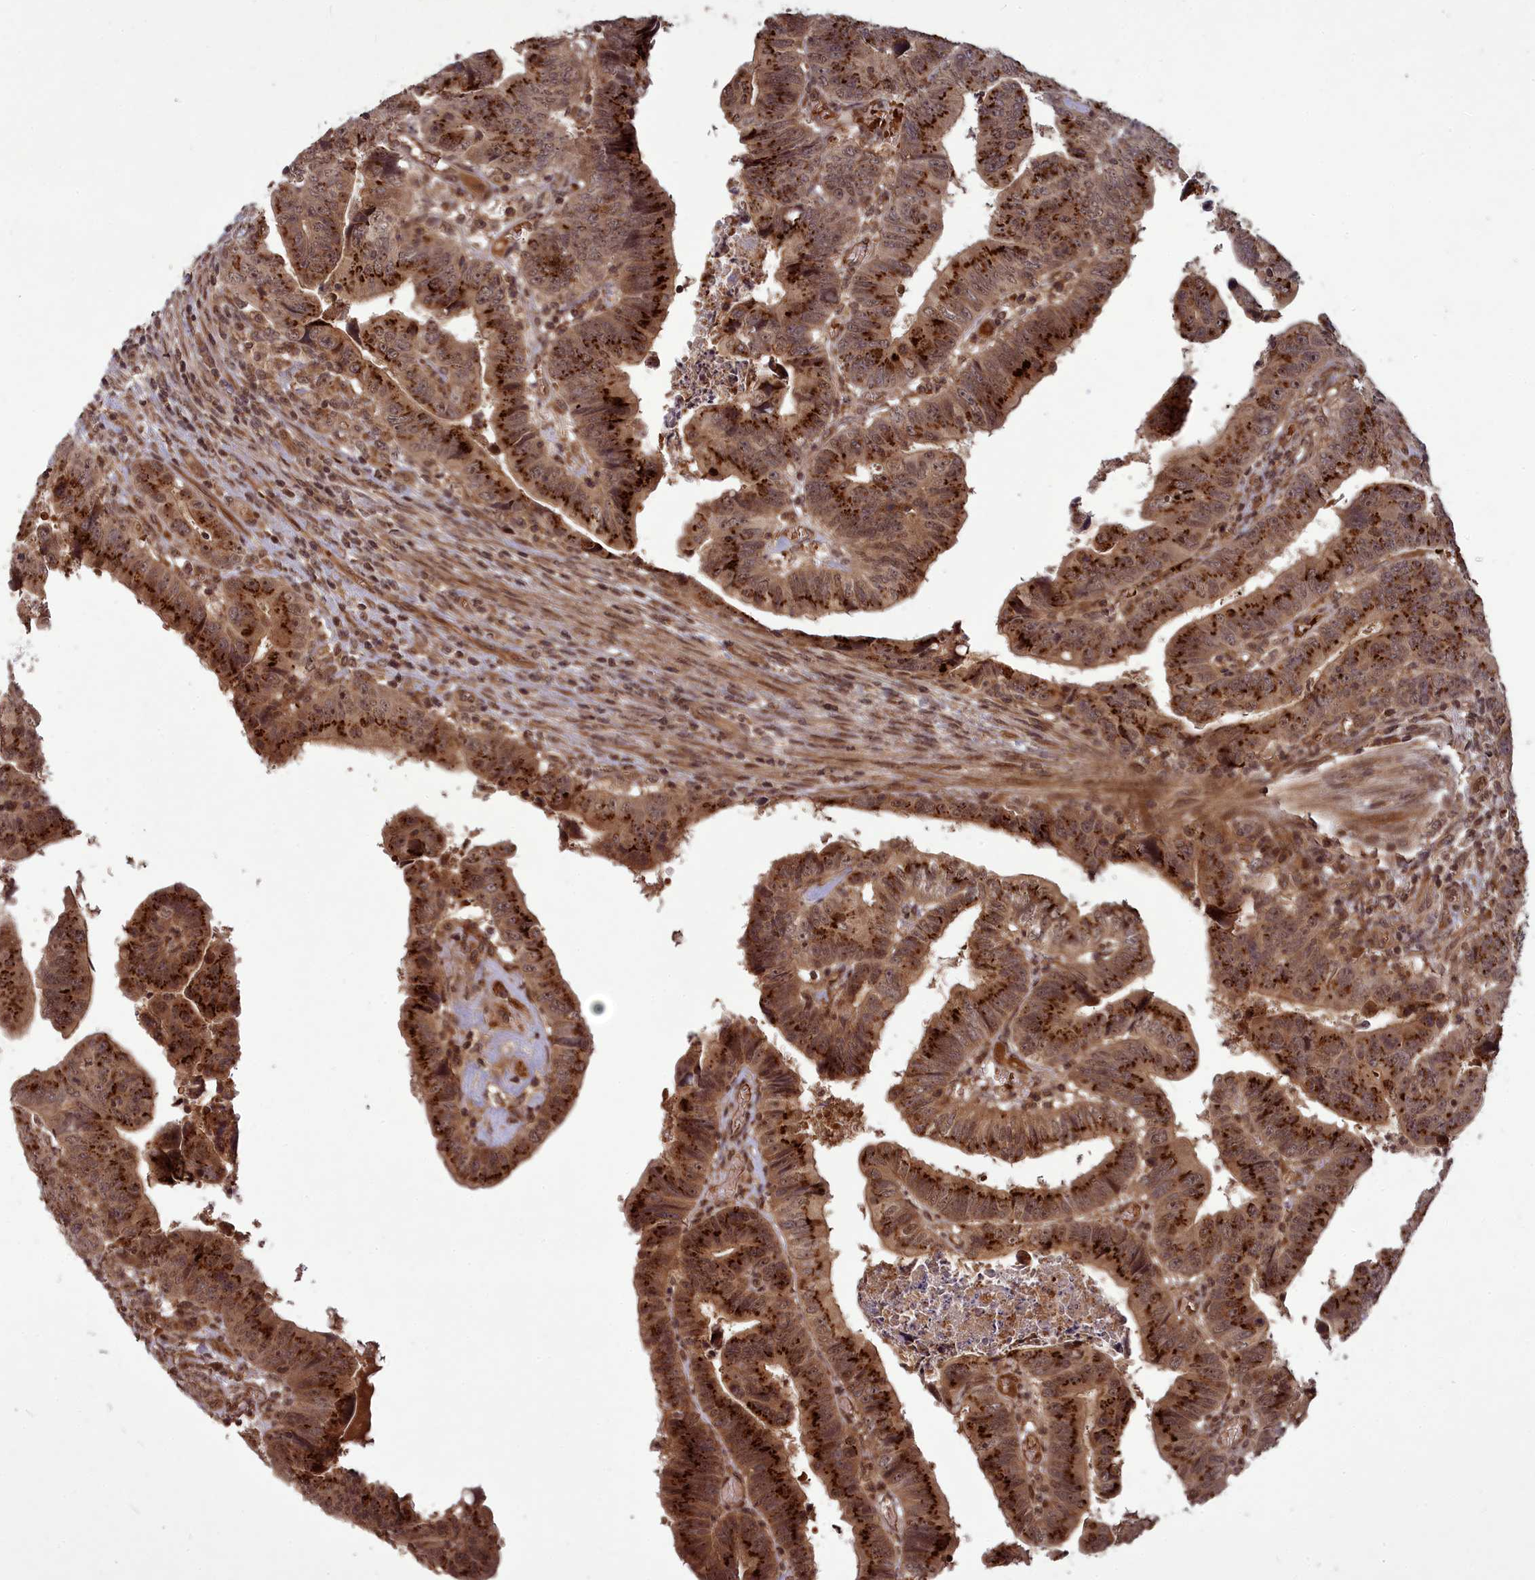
{"staining": {"intensity": "strong", "quantity": ">75%", "location": "cytoplasmic/membranous,nuclear"}, "tissue": "colorectal cancer", "cell_type": "Tumor cells", "image_type": "cancer", "snomed": [{"axis": "morphology", "description": "Normal tissue, NOS"}, {"axis": "morphology", "description": "Adenocarcinoma, NOS"}, {"axis": "topography", "description": "Rectum"}], "caption": "There is high levels of strong cytoplasmic/membranous and nuclear positivity in tumor cells of colorectal cancer (adenocarcinoma), as demonstrated by immunohistochemical staining (brown color).", "gene": "SRMS", "patient": {"sex": "female", "age": 65}}